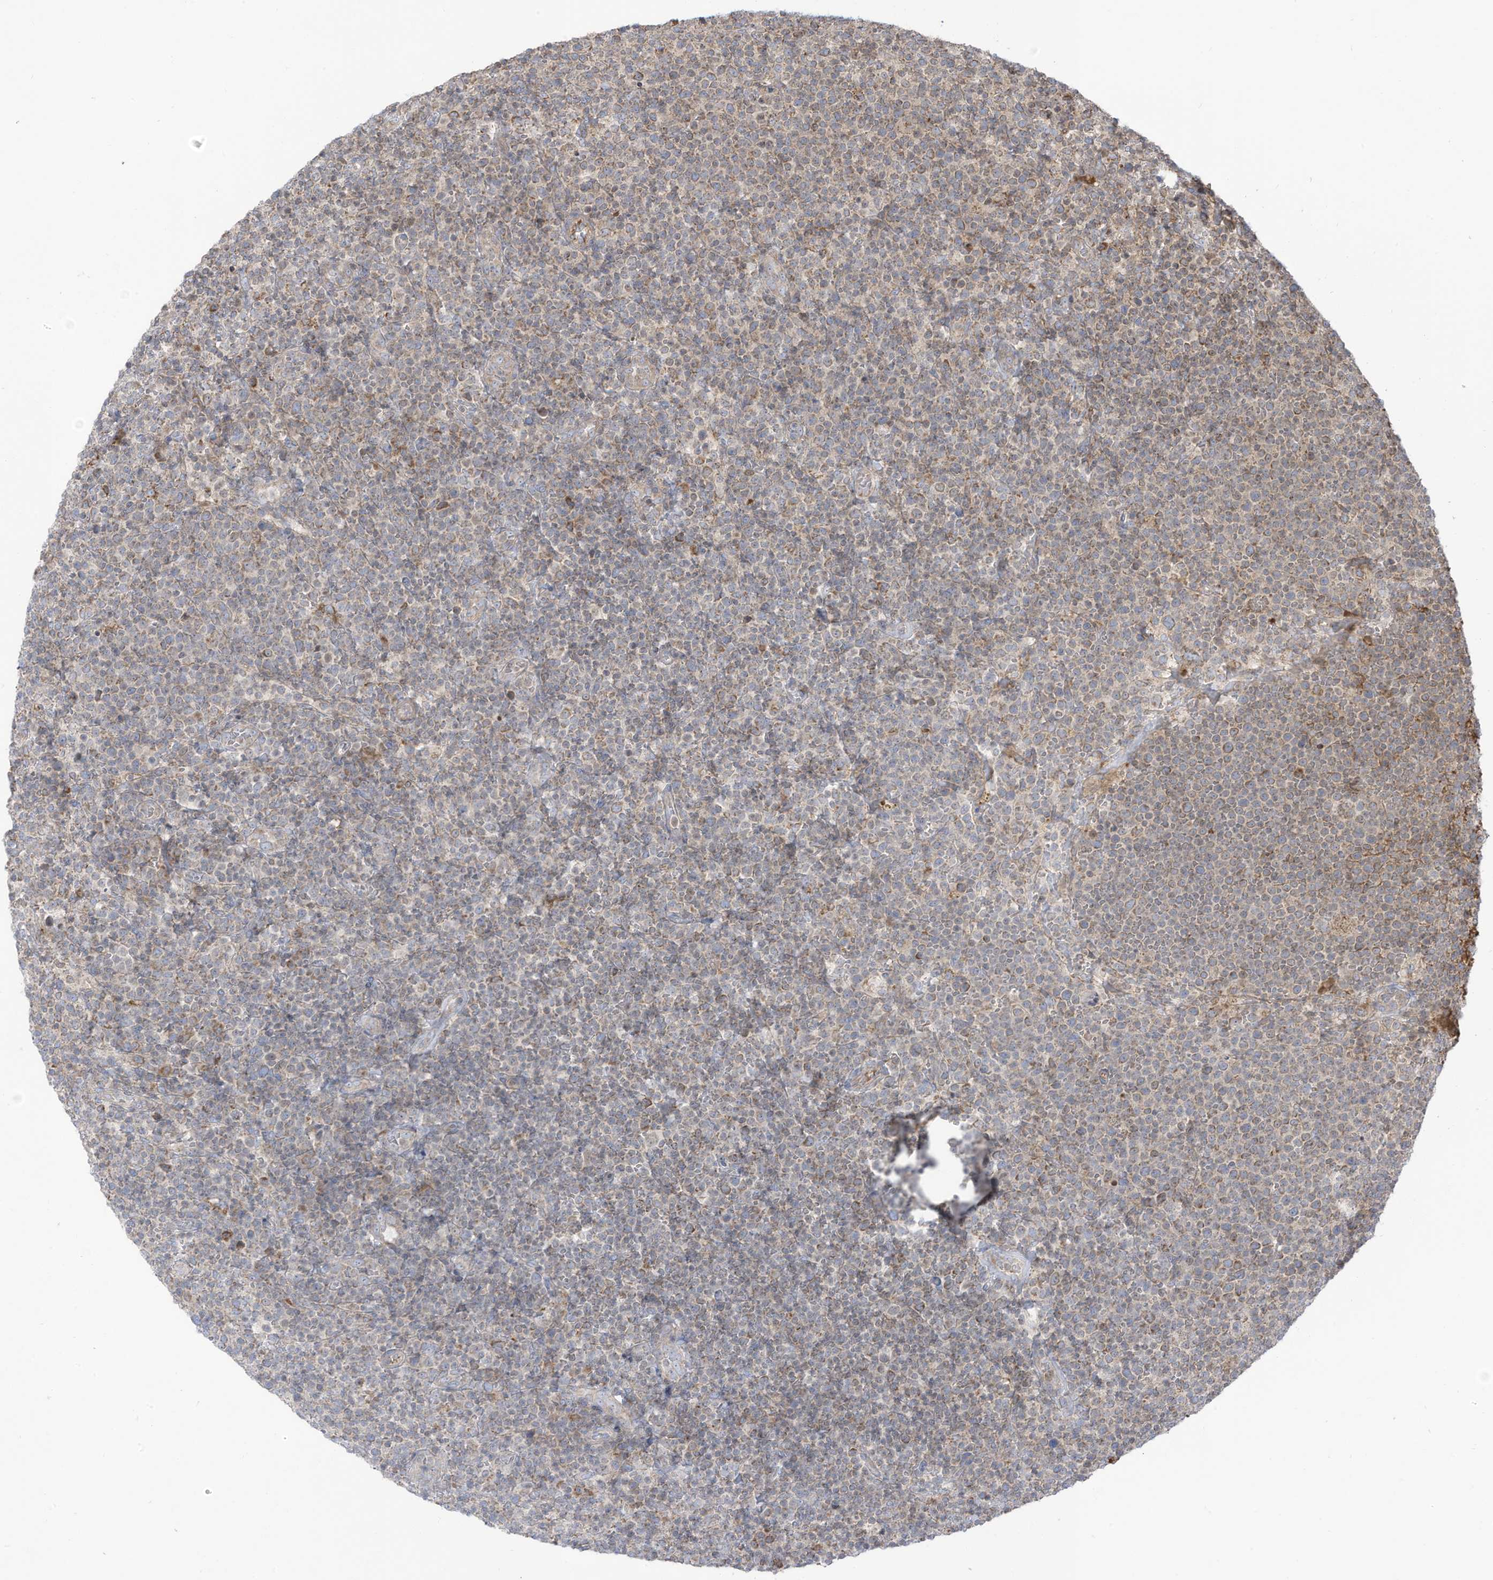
{"staining": {"intensity": "weak", "quantity": "25%-75%", "location": "cytoplasmic/membranous"}, "tissue": "lymphoma", "cell_type": "Tumor cells", "image_type": "cancer", "snomed": [{"axis": "morphology", "description": "Malignant lymphoma, non-Hodgkin's type, High grade"}, {"axis": "topography", "description": "Lymph node"}], "caption": "Human high-grade malignant lymphoma, non-Hodgkin's type stained with a brown dye displays weak cytoplasmic/membranous positive staining in approximately 25%-75% of tumor cells.", "gene": "CGAS", "patient": {"sex": "male", "age": 61}}